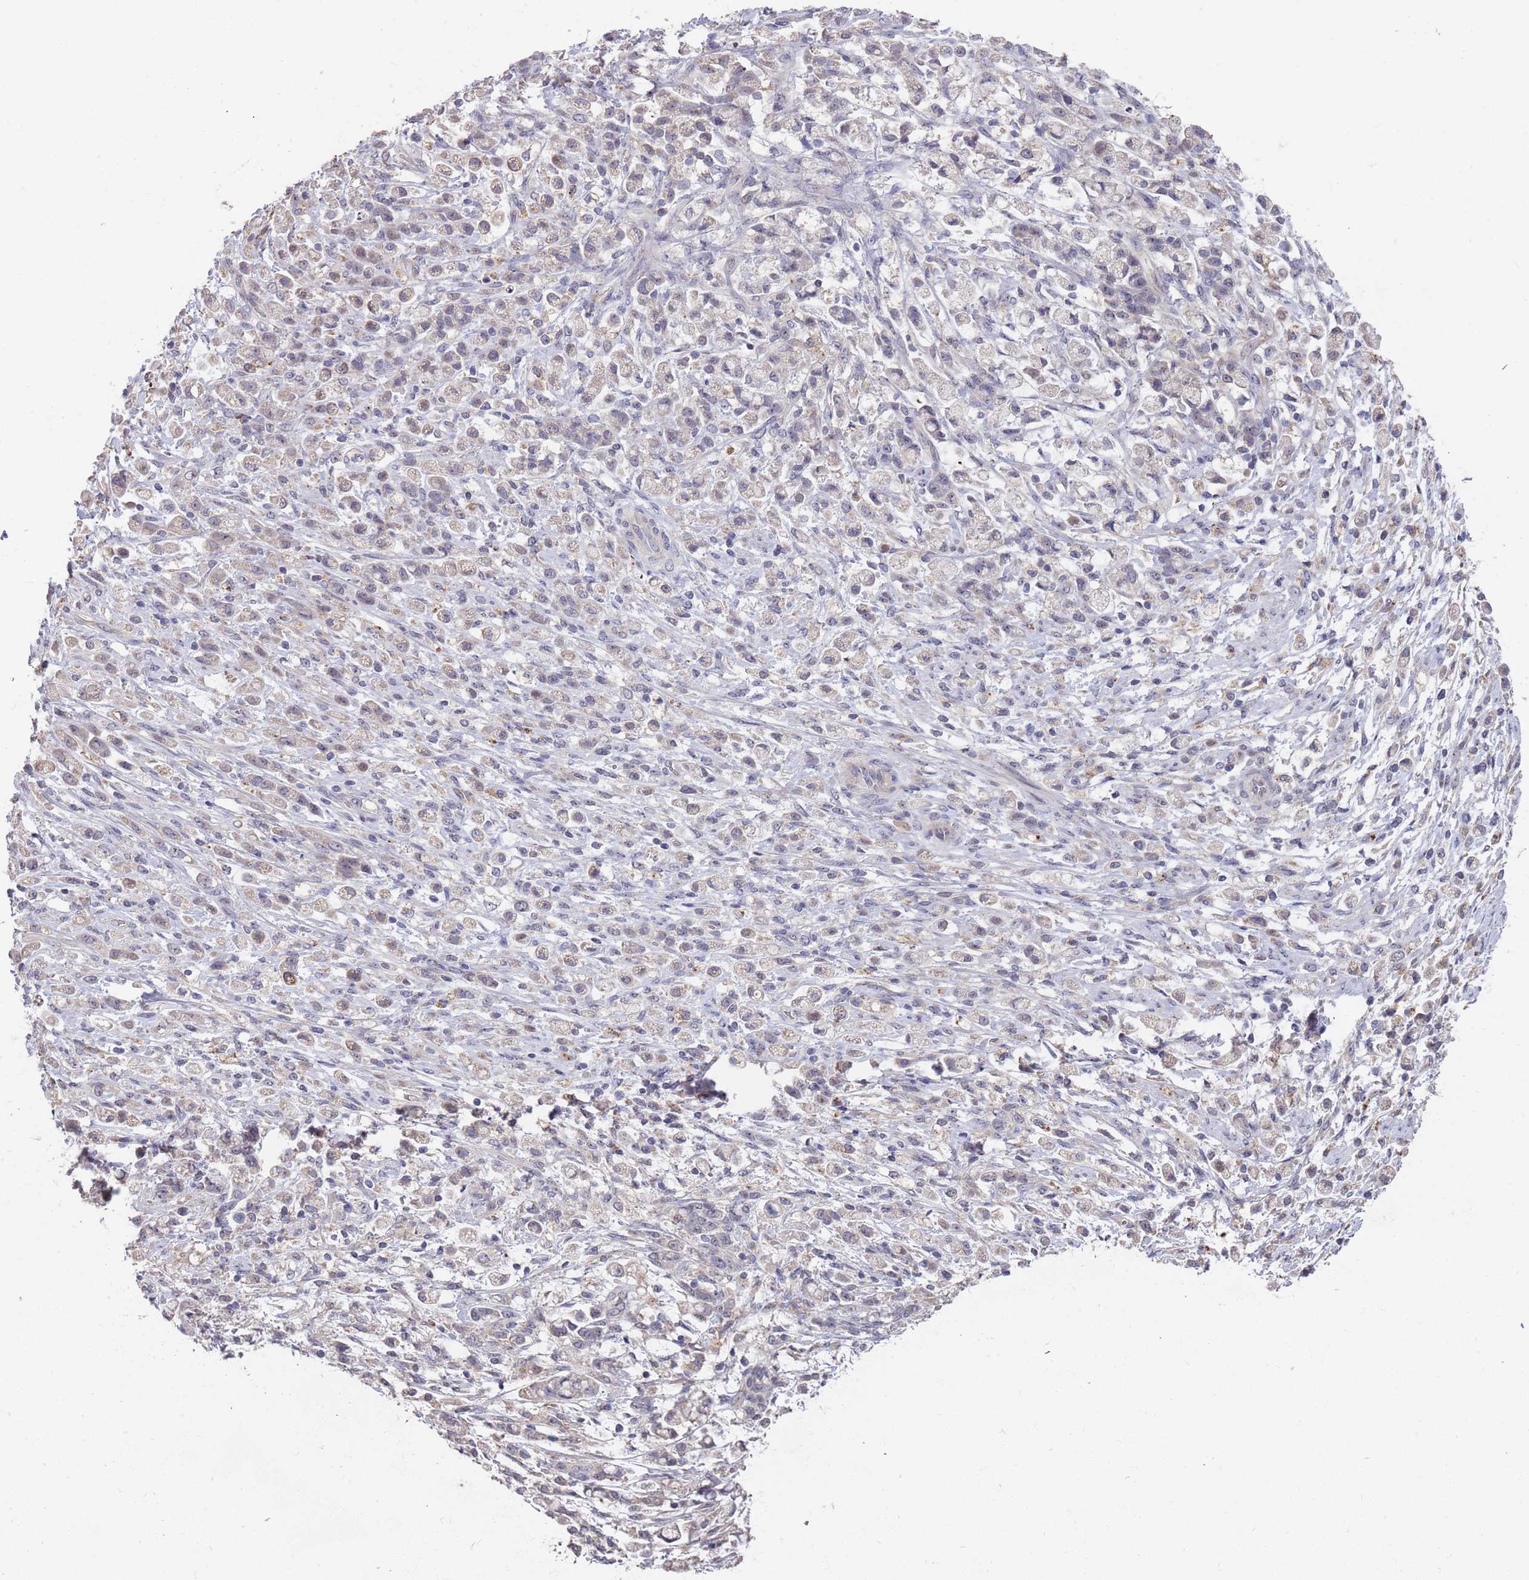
{"staining": {"intensity": "weak", "quantity": "<25%", "location": "cytoplasmic/membranous"}, "tissue": "stomach cancer", "cell_type": "Tumor cells", "image_type": "cancer", "snomed": [{"axis": "morphology", "description": "Adenocarcinoma, NOS"}, {"axis": "topography", "description": "Stomach"}], "caption": "Immunohistochemical staining of human adenocarcinoma (stomach) displays no significant staining in tumor cells.", "gene": "TMEM64", "patient": {"sex": "female", "age": 60}}